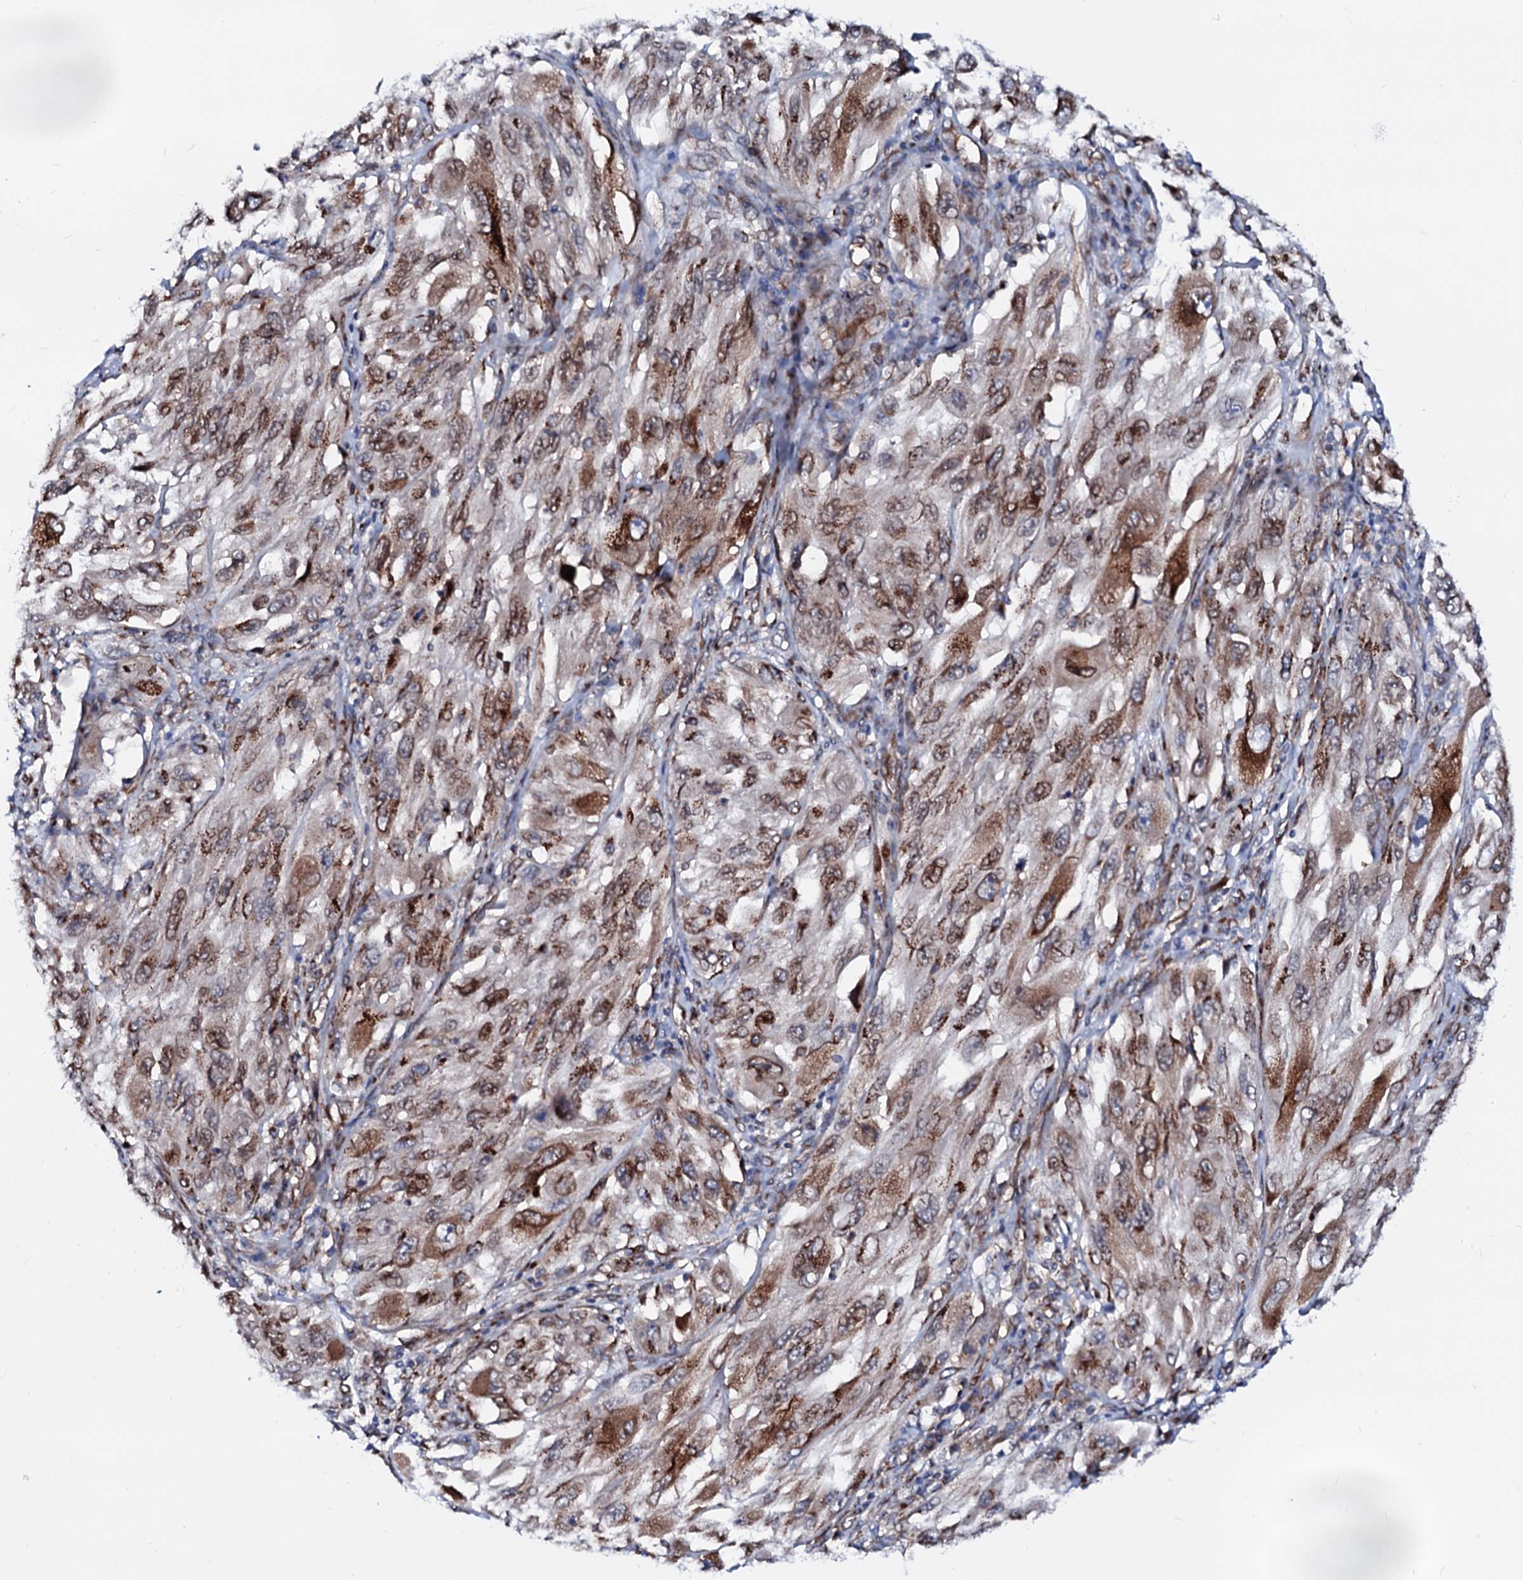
{"staining": {"intensity": "moderate", "quantity": ">75%", "location": "cytoplasmic/membranous"}, "tissue": "melanoma", "cell_type": "Tumor cells", "image_type": "cancer", "snomed": [{"axis": "morphology", "description": "Malignant melanoma, NOS"}, {"axis": "topography", "description": "Skin"}], "caption": "A medium amount of moderate cytoplasmic/membranous staining is seen in approximately >75% of tumor cells in melanoma tissue.", "gene": "TMCO3", "patient": {"sex": "female", "age": 91}}